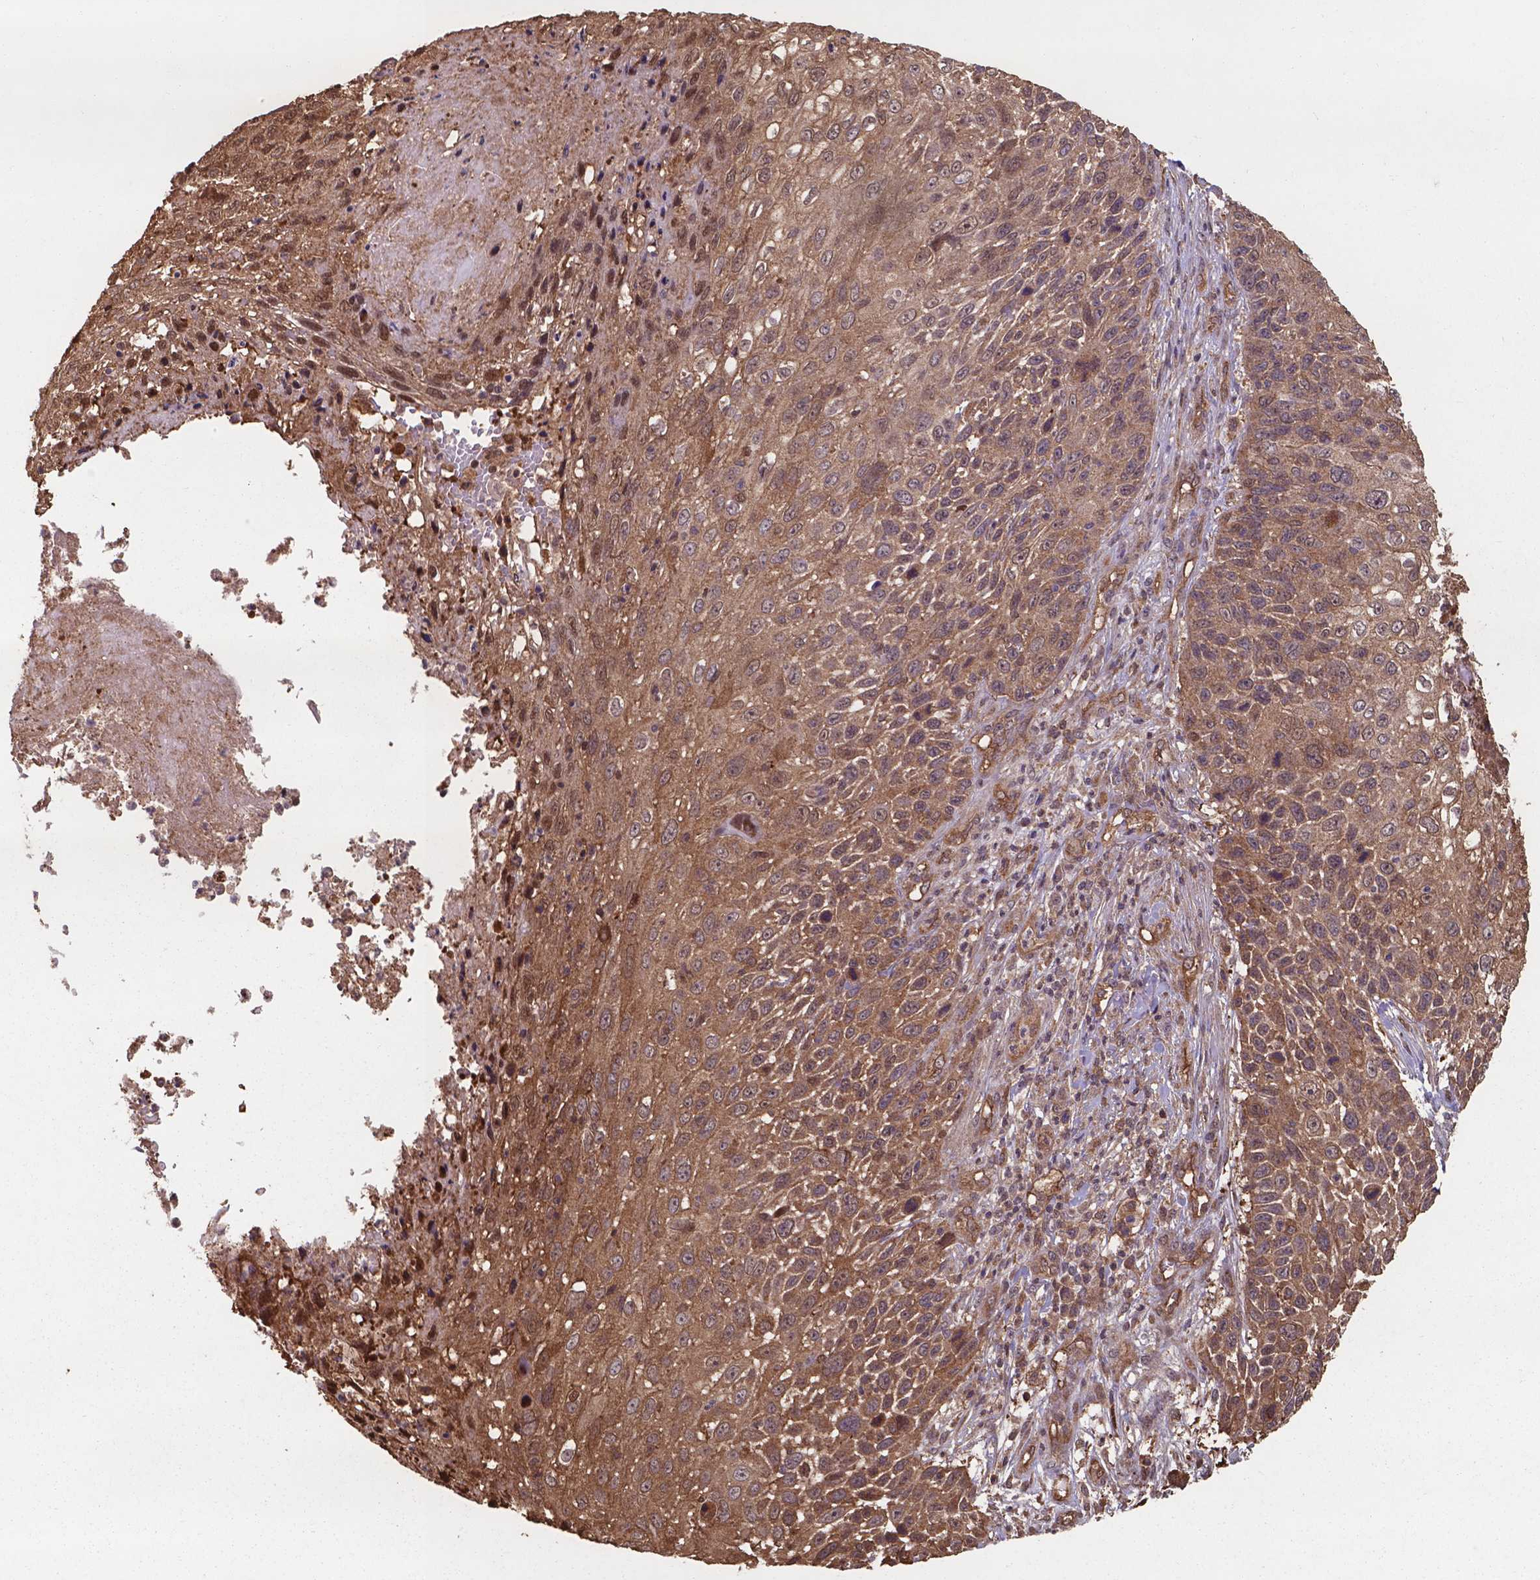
{"staining": {"intensity": "moderate", "quantity": ">75%", "location": "cytoplasmic/membranous,nuclear"}, "tissue": "skin cancer", "cell_type": "Tumor cells", "image_type": "cancer", "snomed": [{"axis": "morphology", "description": "Squamous cell carcinoma, NOS"}, {"axis": "topography", "description": "Skin"}], "caption": "This is a histology image of IHC staining of squamous cell carcinoma (skin), which shows moderate expression in the cytoplasmic/membranous and nuclear of tumor cells.", "gene": "CHP2", "patient": {"sex": "male", "age": 92}}